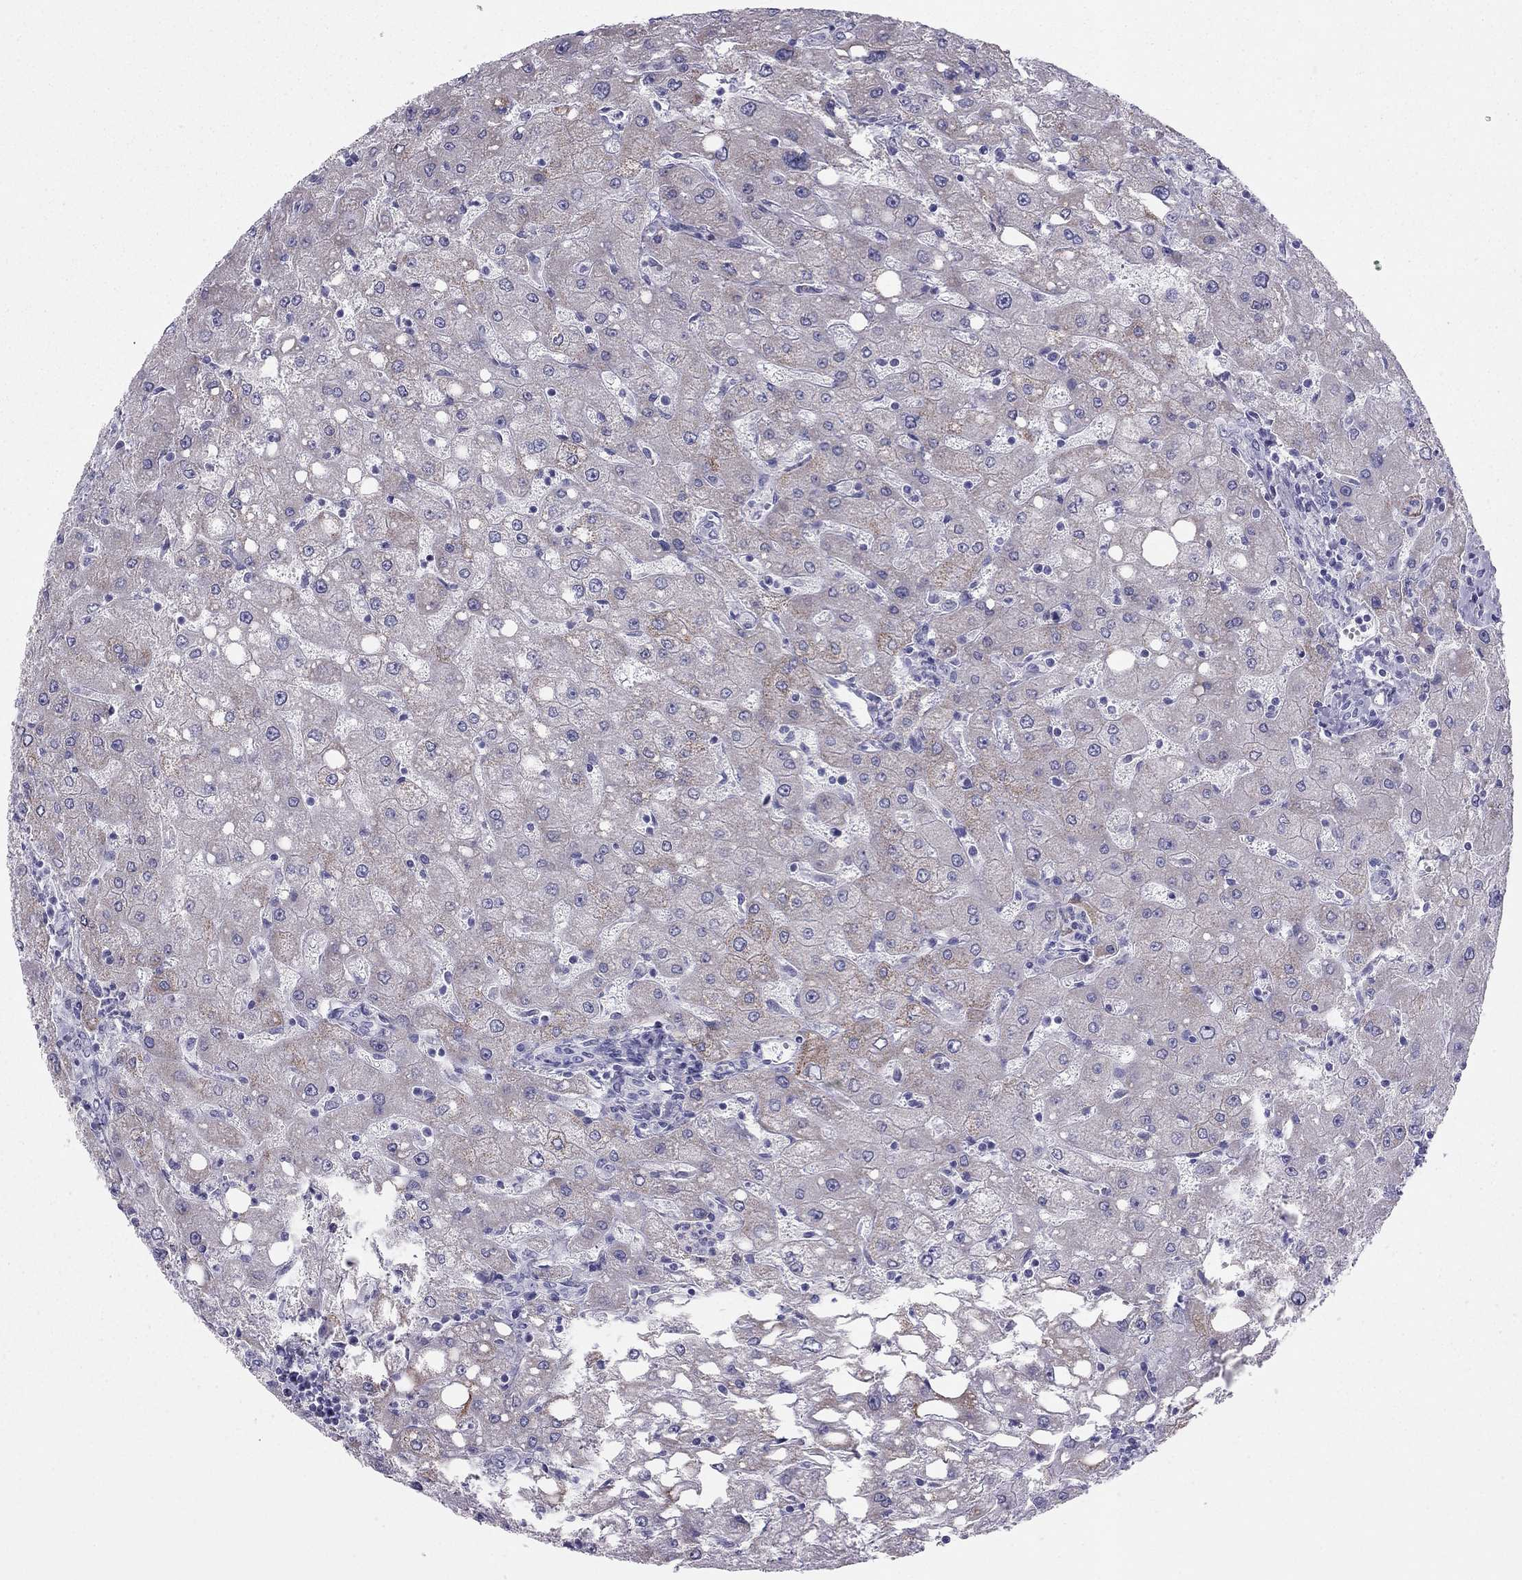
{"staining": {"intensity": "negative", "quantity": "none", "location": "none"}, "tissue": "liver", "cell_type": "Cholangiocytes", "image_type": "normal", "snomed": [{"axis": "morphology", "description": "Normal tissue, NOS"}, {"axis": "topography", "description": "Liver"}], "caption": "Immunohistochemistry of unremarkable human liver displays no staining in cholangiocytes.", "gene": "TRPM3", "patient": {"sex": "female", "age": 53}}